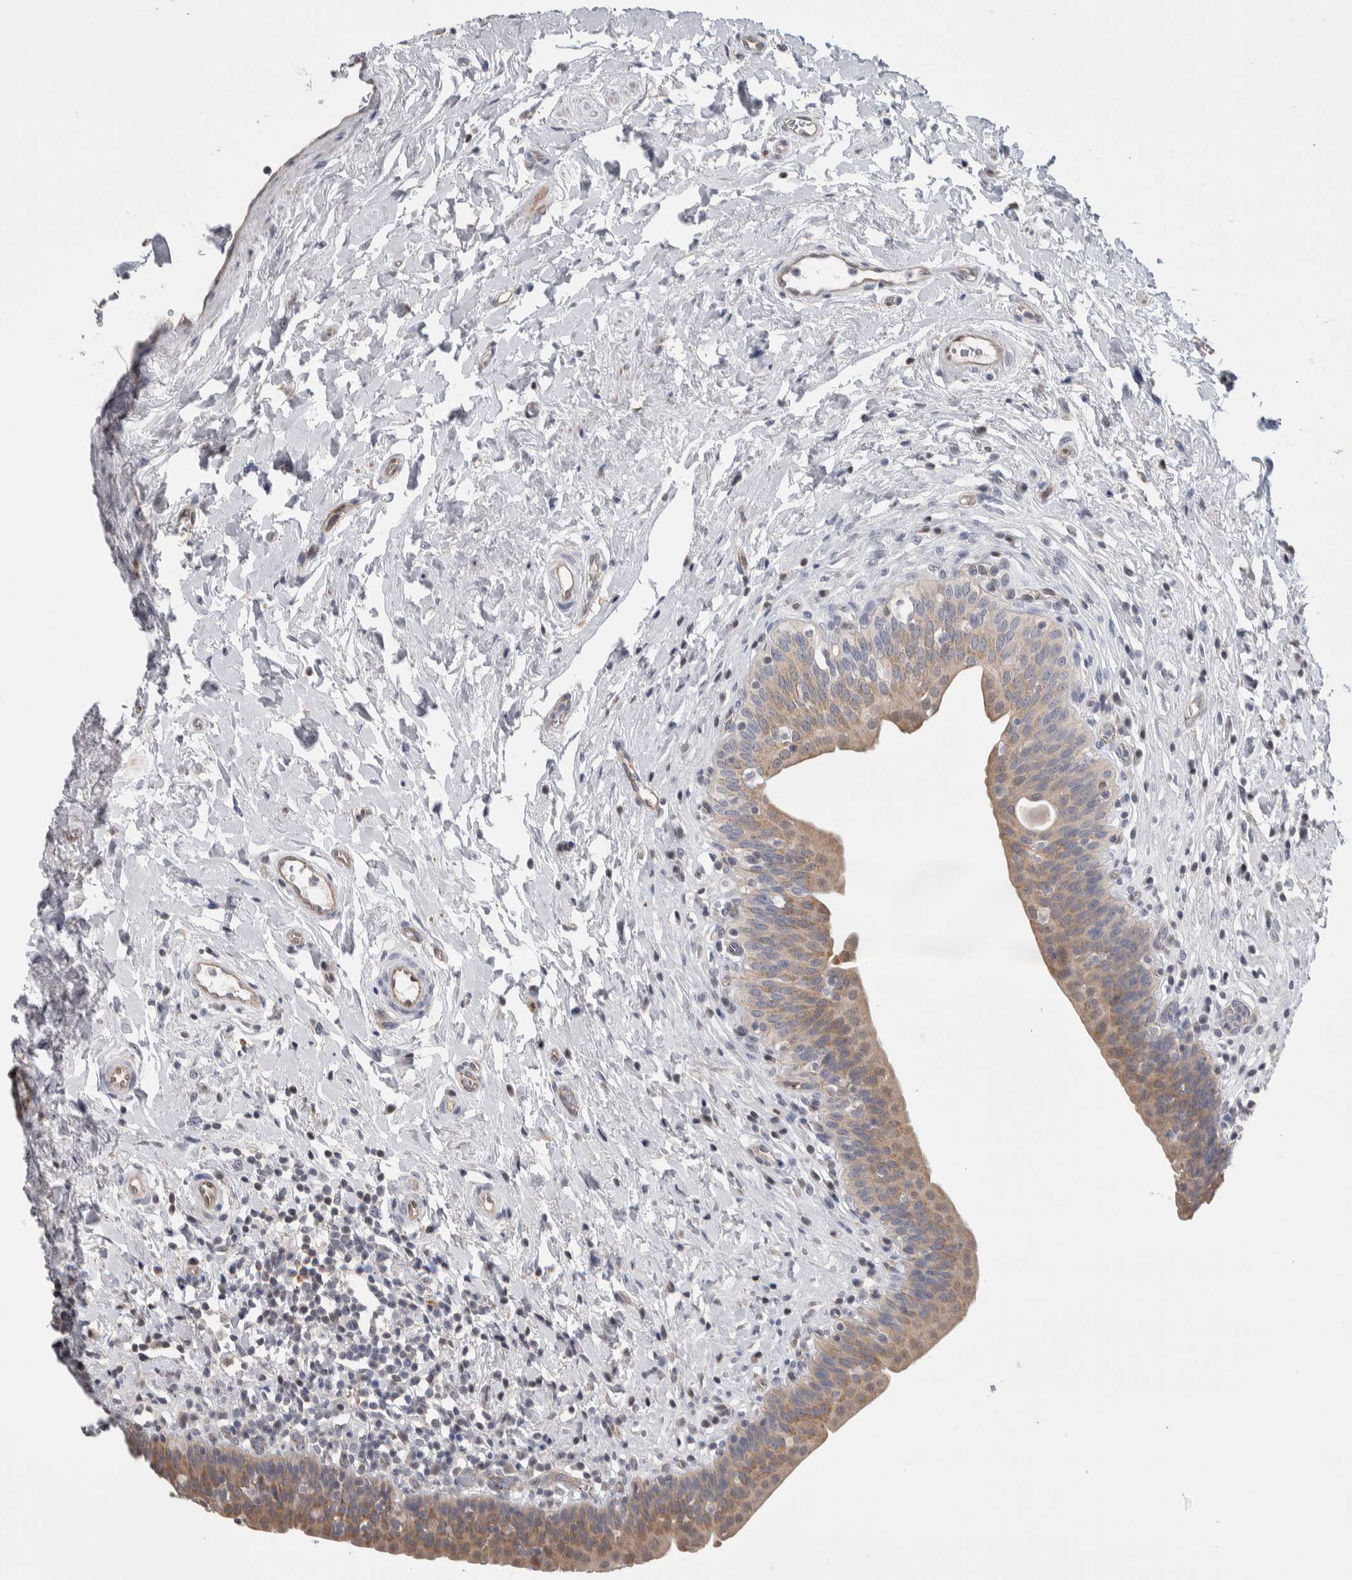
{"staining": {"intensity": "moderate", "quantity": "25%-75%", "location": "cytoplasmic/membranous"}, "tissue": "urinary bladder", "cell_type": "Urothelial cells", "image_type": "normal", "snomed": [{"axis": "morphology", "description": "Normal tissue, NOS"}, {"axis": "topography", "description": "Urinary bladder"}], "caption": "DAB (3,3'-diaminobenzidine) immunohistochemical staining of unremarkable urinary bladder reveals moderate cytoplasmic/membranous protein positivity in approximately 25%-75% of urothelial cells. The protein is shown in brown color, while the nuclei are stained blue.", "gene": "ZBTB49", "patient": {"sex": "male", "age": 83}}